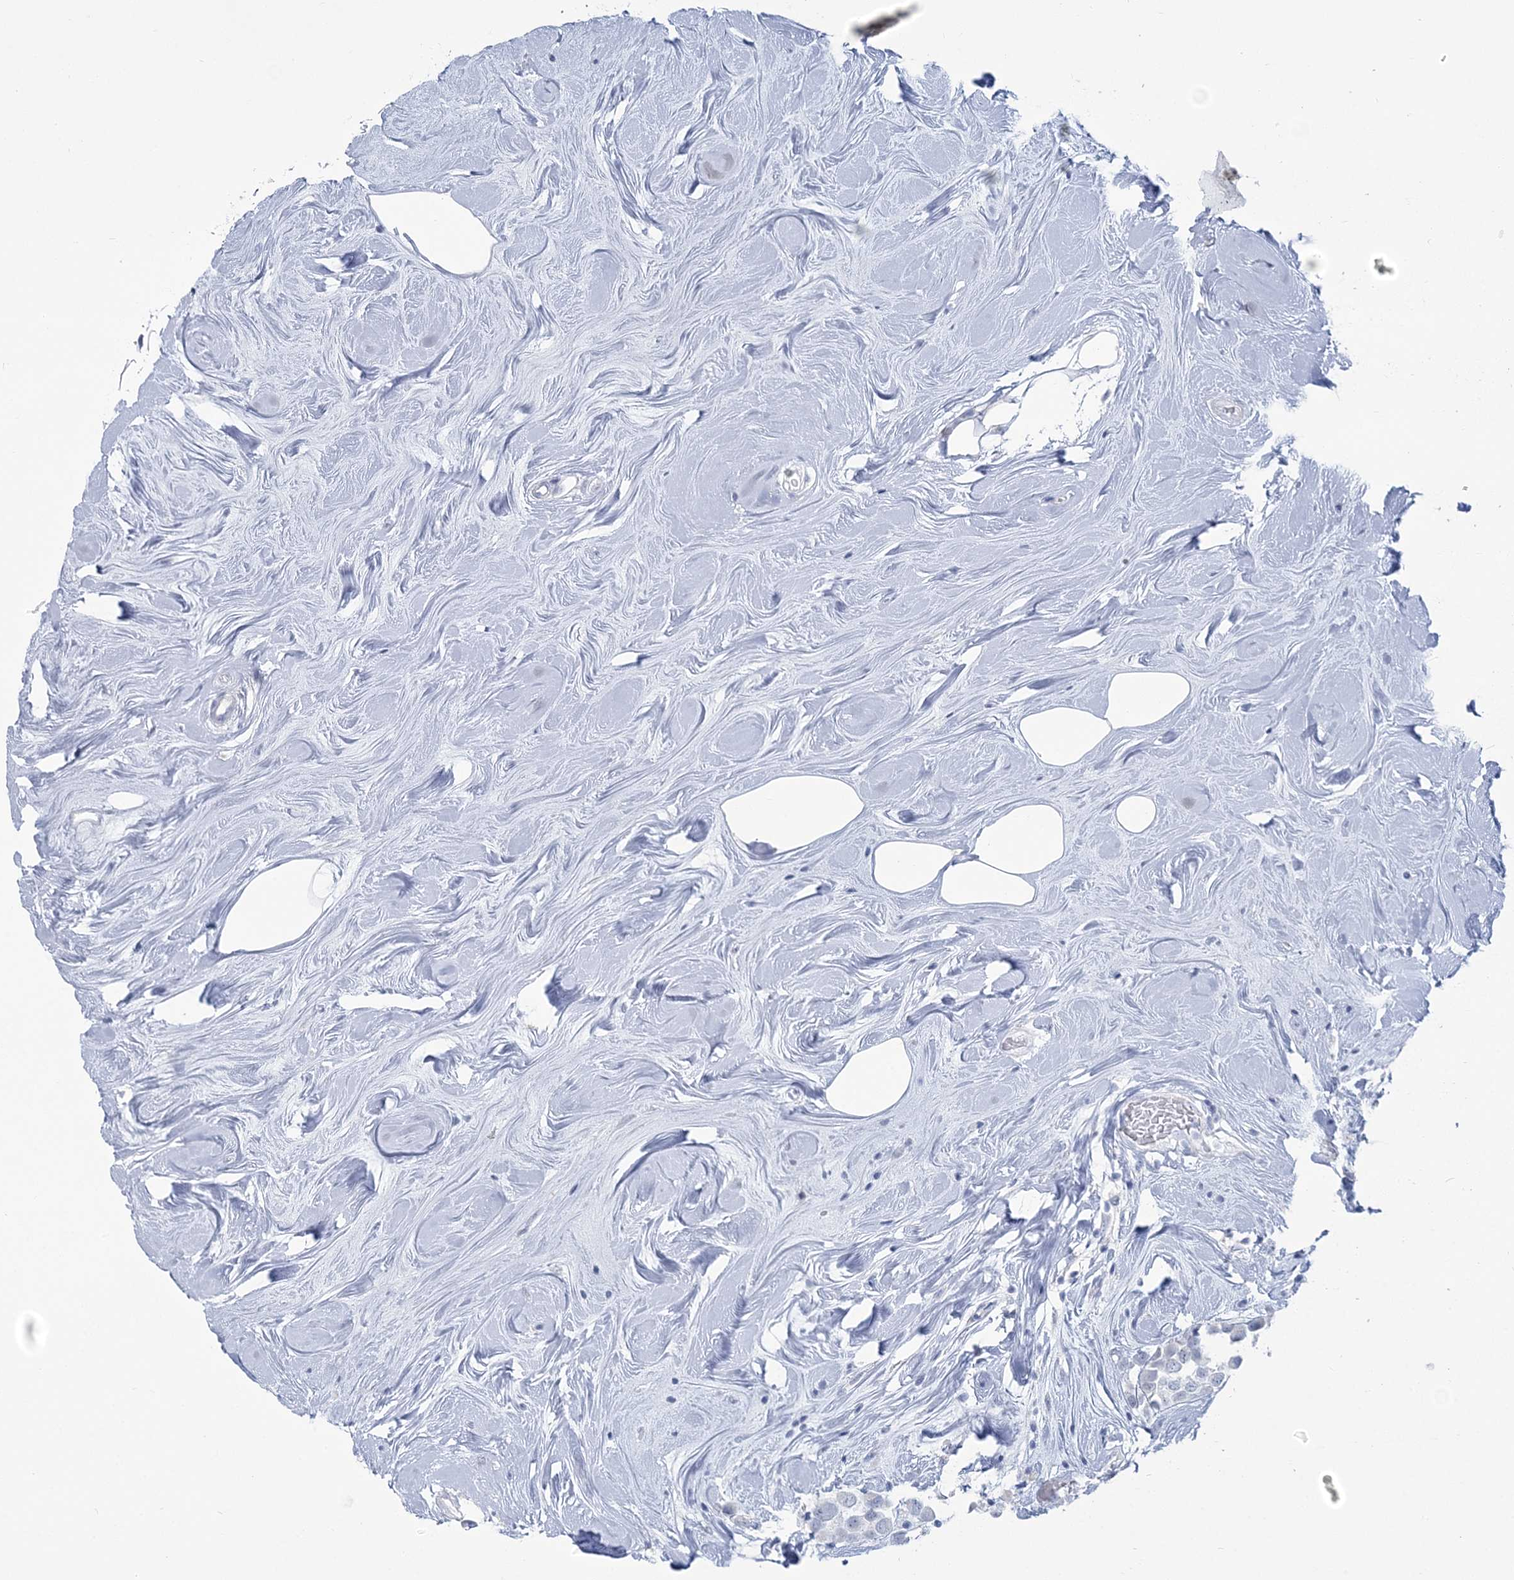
{"staining": {"intensity": "negative", "quantity": "none", "location": "none"}, "tissue": "breast cancer", "cell_type": "Tumor cells", "image_type": "cancer", "snomed": [{"axis": "morphology", "description": "Duct carcinoma"}, {"axis": "topography", "description": "Breast"}], "caption": "There is no significant positivity in tumor cells of breast cancer.", "gene": "ZNF843", "patient": {"sex": "female", "age": 61}}